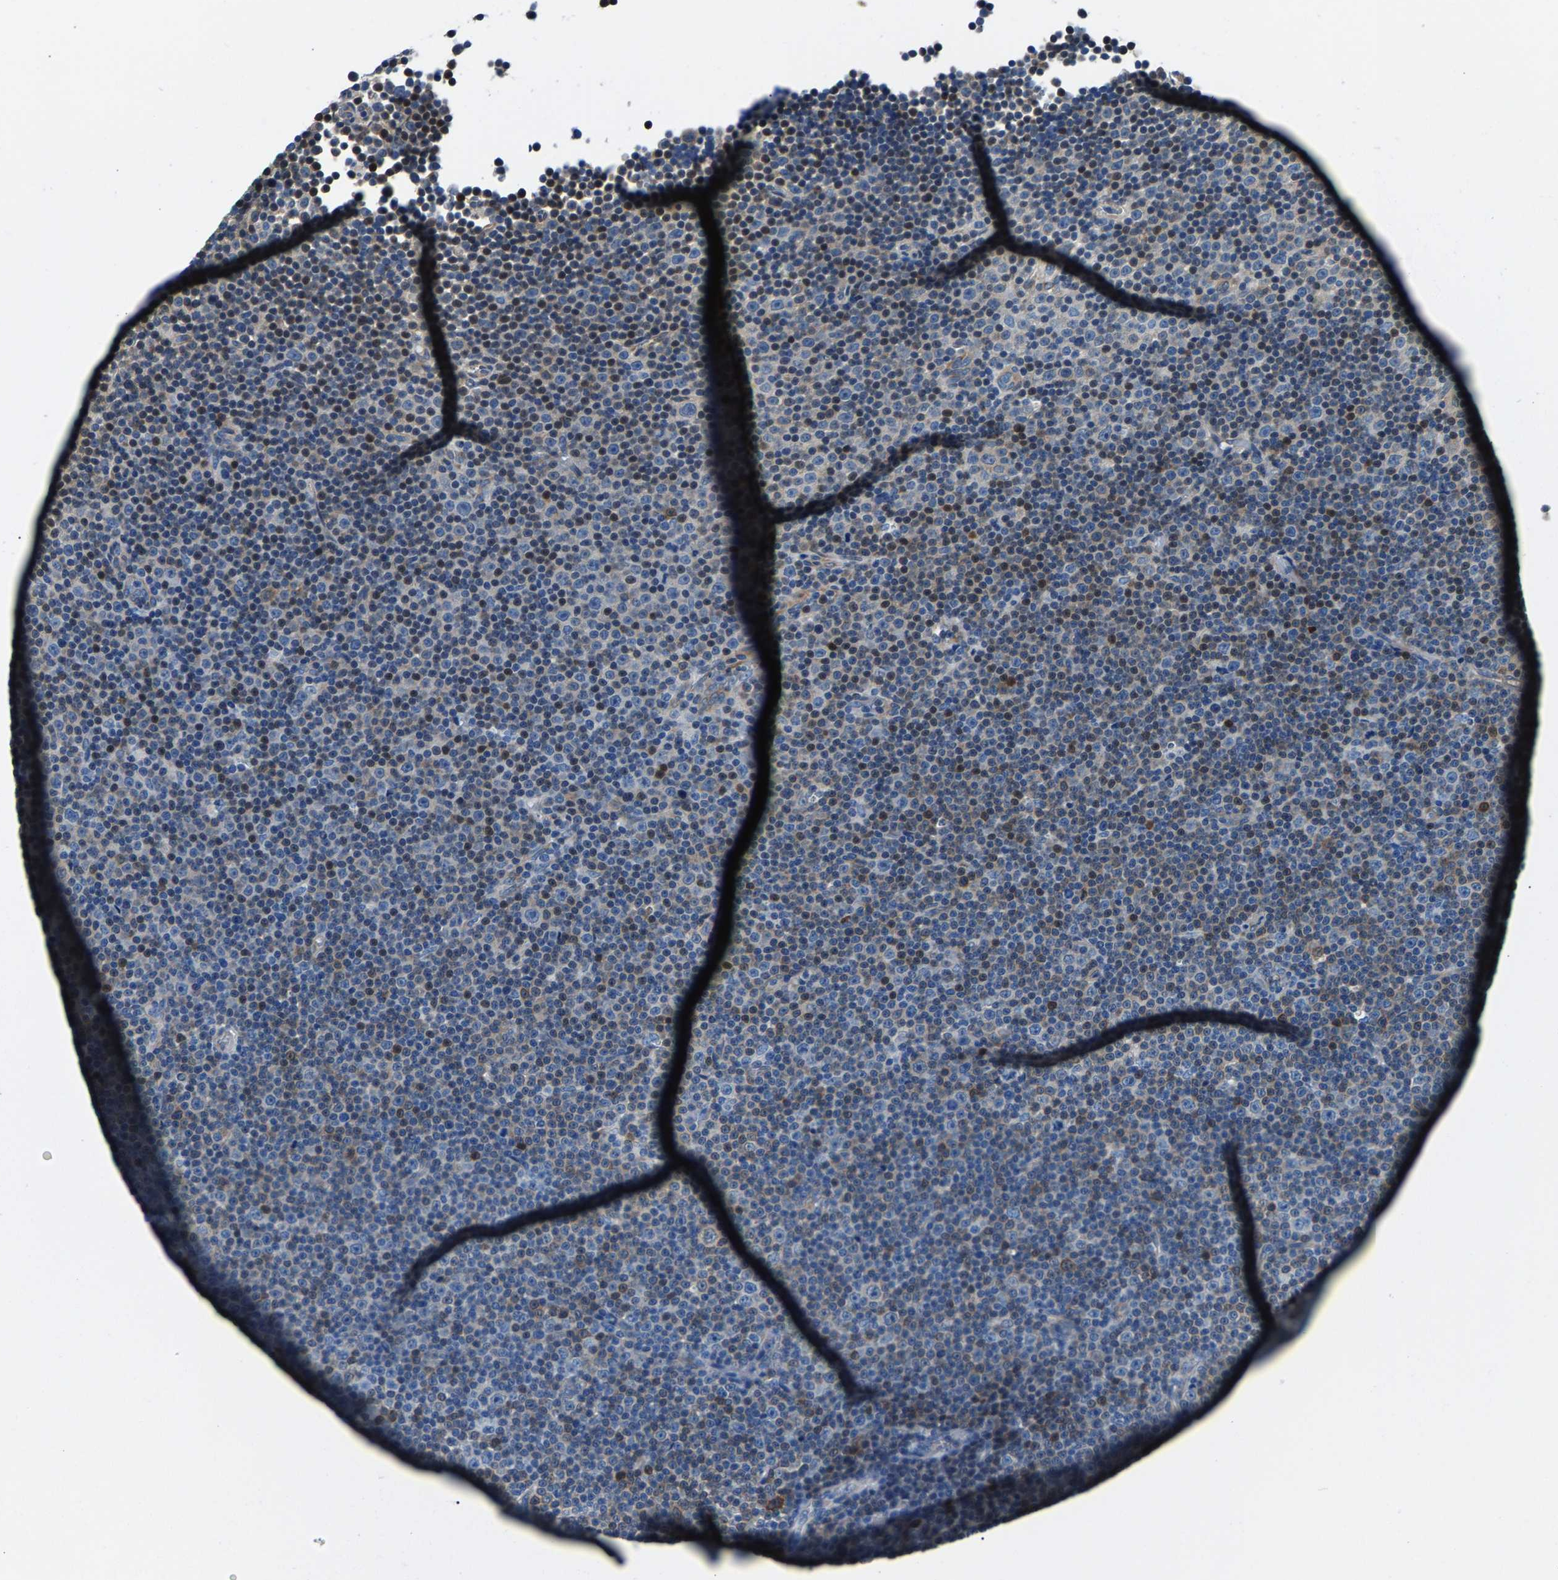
{"staining": {"intensity": "moderate", "quantity": "25%-75%", "location": "nuclear"}, "tissue": "lymphoma", "cell_type": "Tumor cells", "image_type": "cancer", "snomed": [{"axis": "morphology", "description": "Malignant lymphoma, non-Hodgkin's type, Low grade"}, {"axis": "topography", "description": "Lymph node"}], "caption": "Brown immunohistochemical staining in malignant lymphoma, non-Hodgkin's type (low-grade) demonstrates moderate nuclear staining in approximately 25%-75% of tumor cells. Using DAB (3,3'-diaminobenzidine) (brown) and hematoxylin (blue) stains, captured at high magnification using brightfield microscopy.", "gene": "CDRT4", "patient": {"sex": "female", "age": 67}}